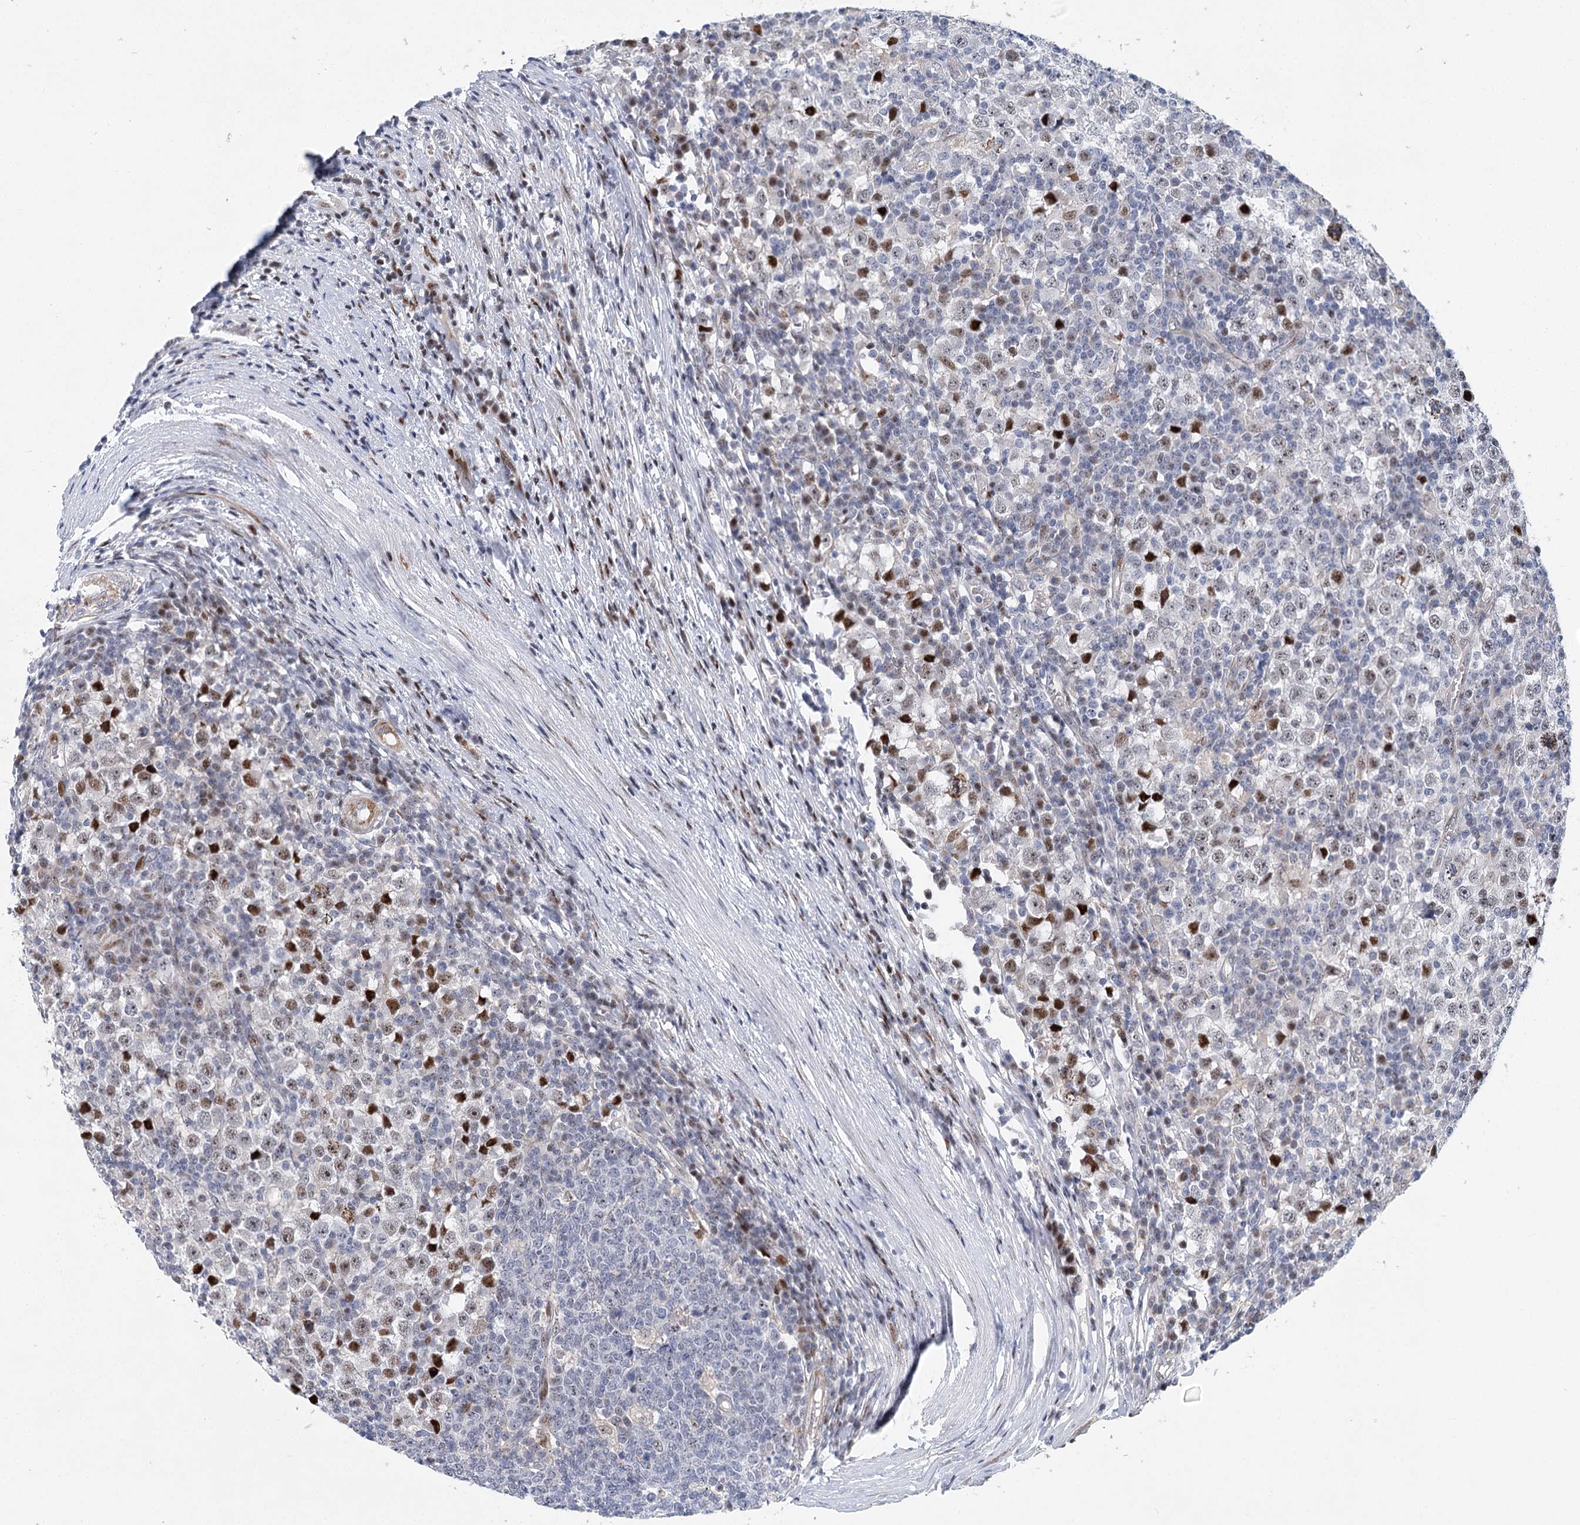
{"staining": {"intensity": "moderate", "quantity": "25%-75%", "location": "nuclear"}, "tissue": "testis cancer", "cell_type": "Tumor cells", "image_type": "cancer", "snomed": [{"axis": "morphology", "description": "Seminoma, NOS"}, {"axis": "topography", "description": "Testis"}], "caption": "This micrograph demonstrates seminoma (testis) stained with immunohistochemistry (IHC) to label a protein in brown. The nuclear of tumor cells show moderate positivity for the protein. Nuclei are counter-stained blue.", "gene": "CAMTA1", "patient": {"sex": "male", "age": 65}}